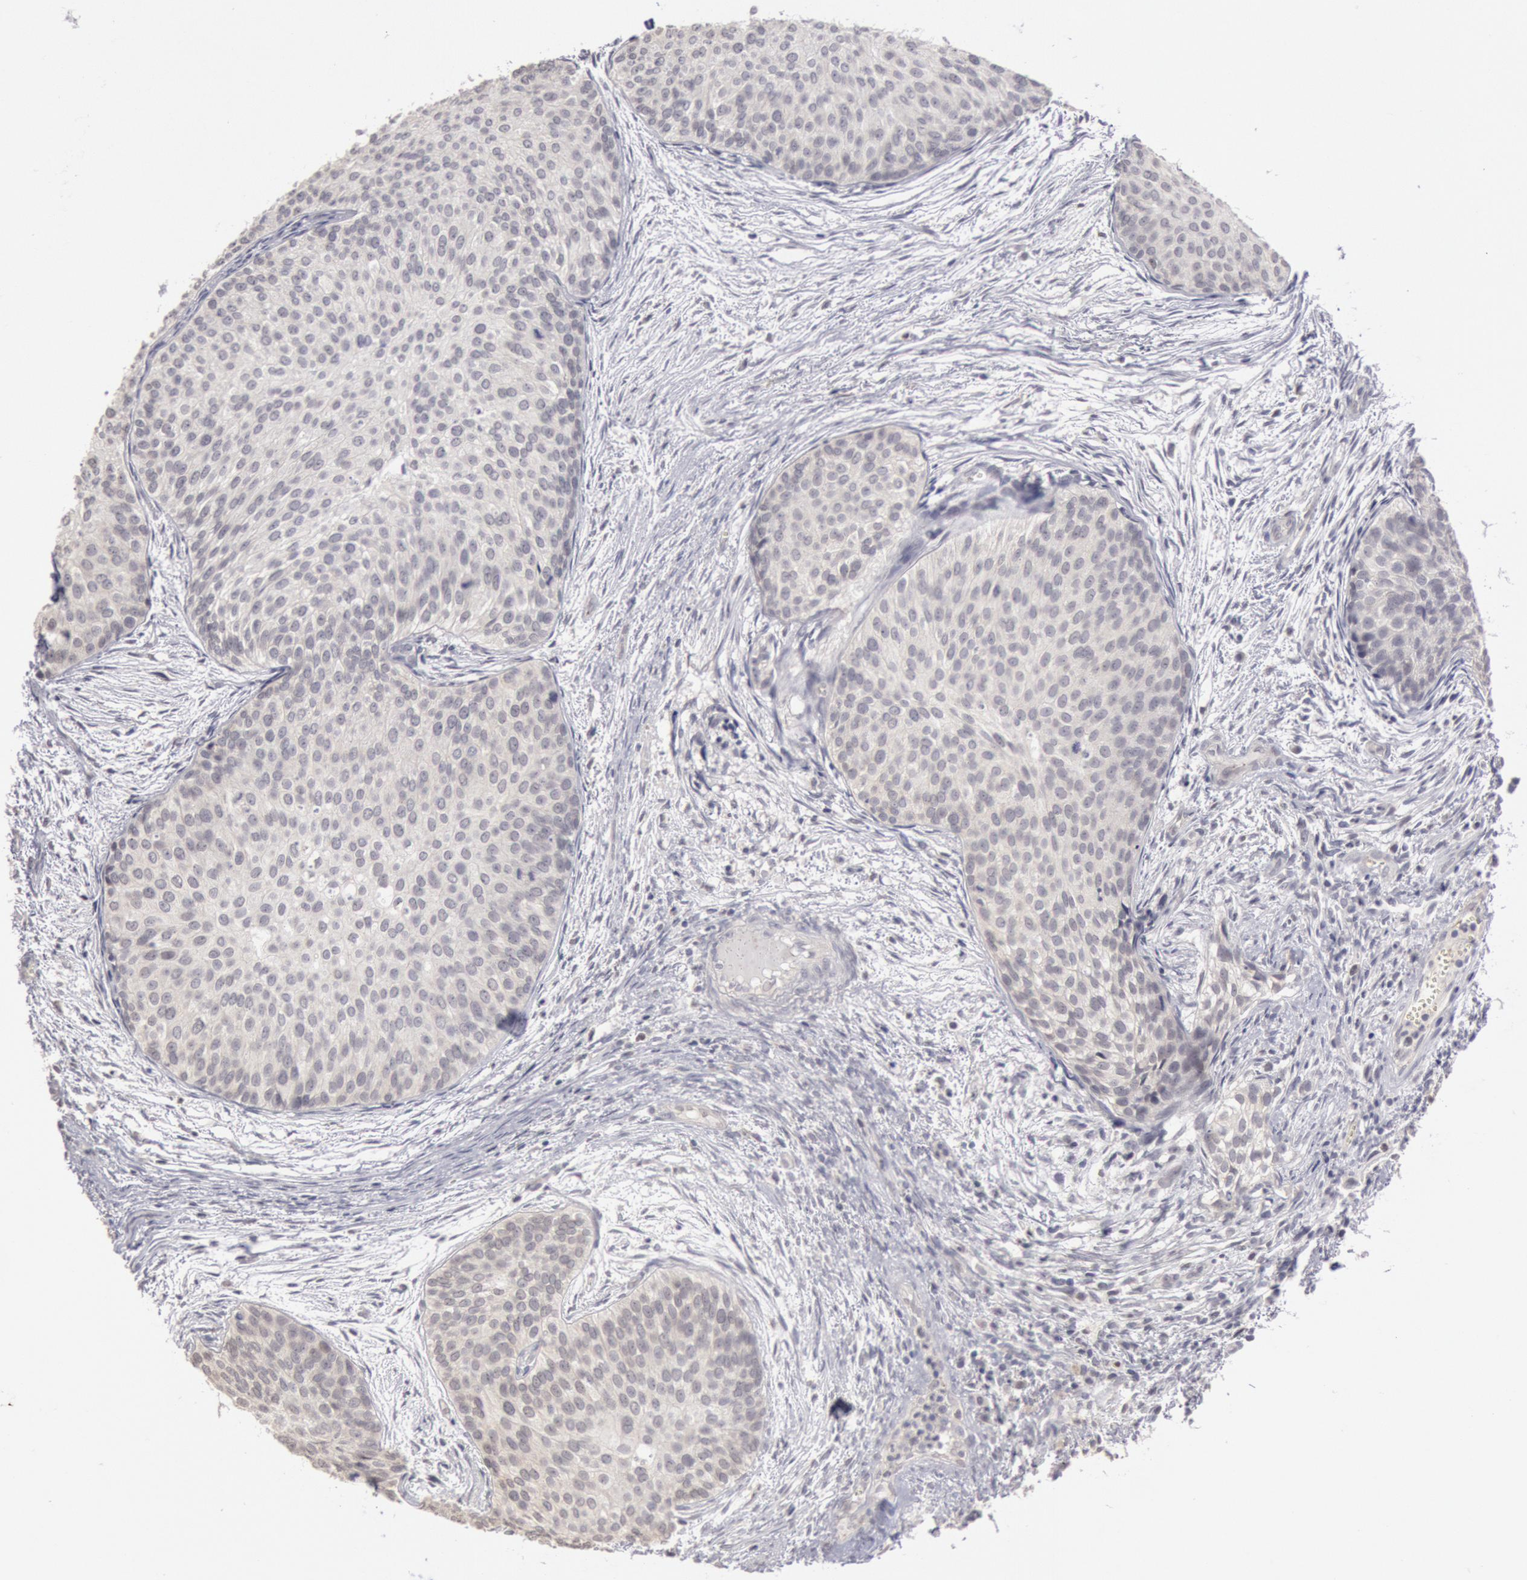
{"staining": {"intensity": "negative", "quantity": "none", "location": "none"}, "tissue": "urothelial cancer", "cell_type": "Tumor cells", "image_type": "cancer", "snomed": [{"axis": "morphology", "description": "Urothelial carcinoma, Low grade"}, {"axis": "topography", "description": "Urinary bladder"}], "caption": "A photomicrograph of human urothelial carcinoma (low-grade) is negative for staining in tumor cells.", "gene": "RIMBP3C", "patient": {"sex": "male", "age": 84}}